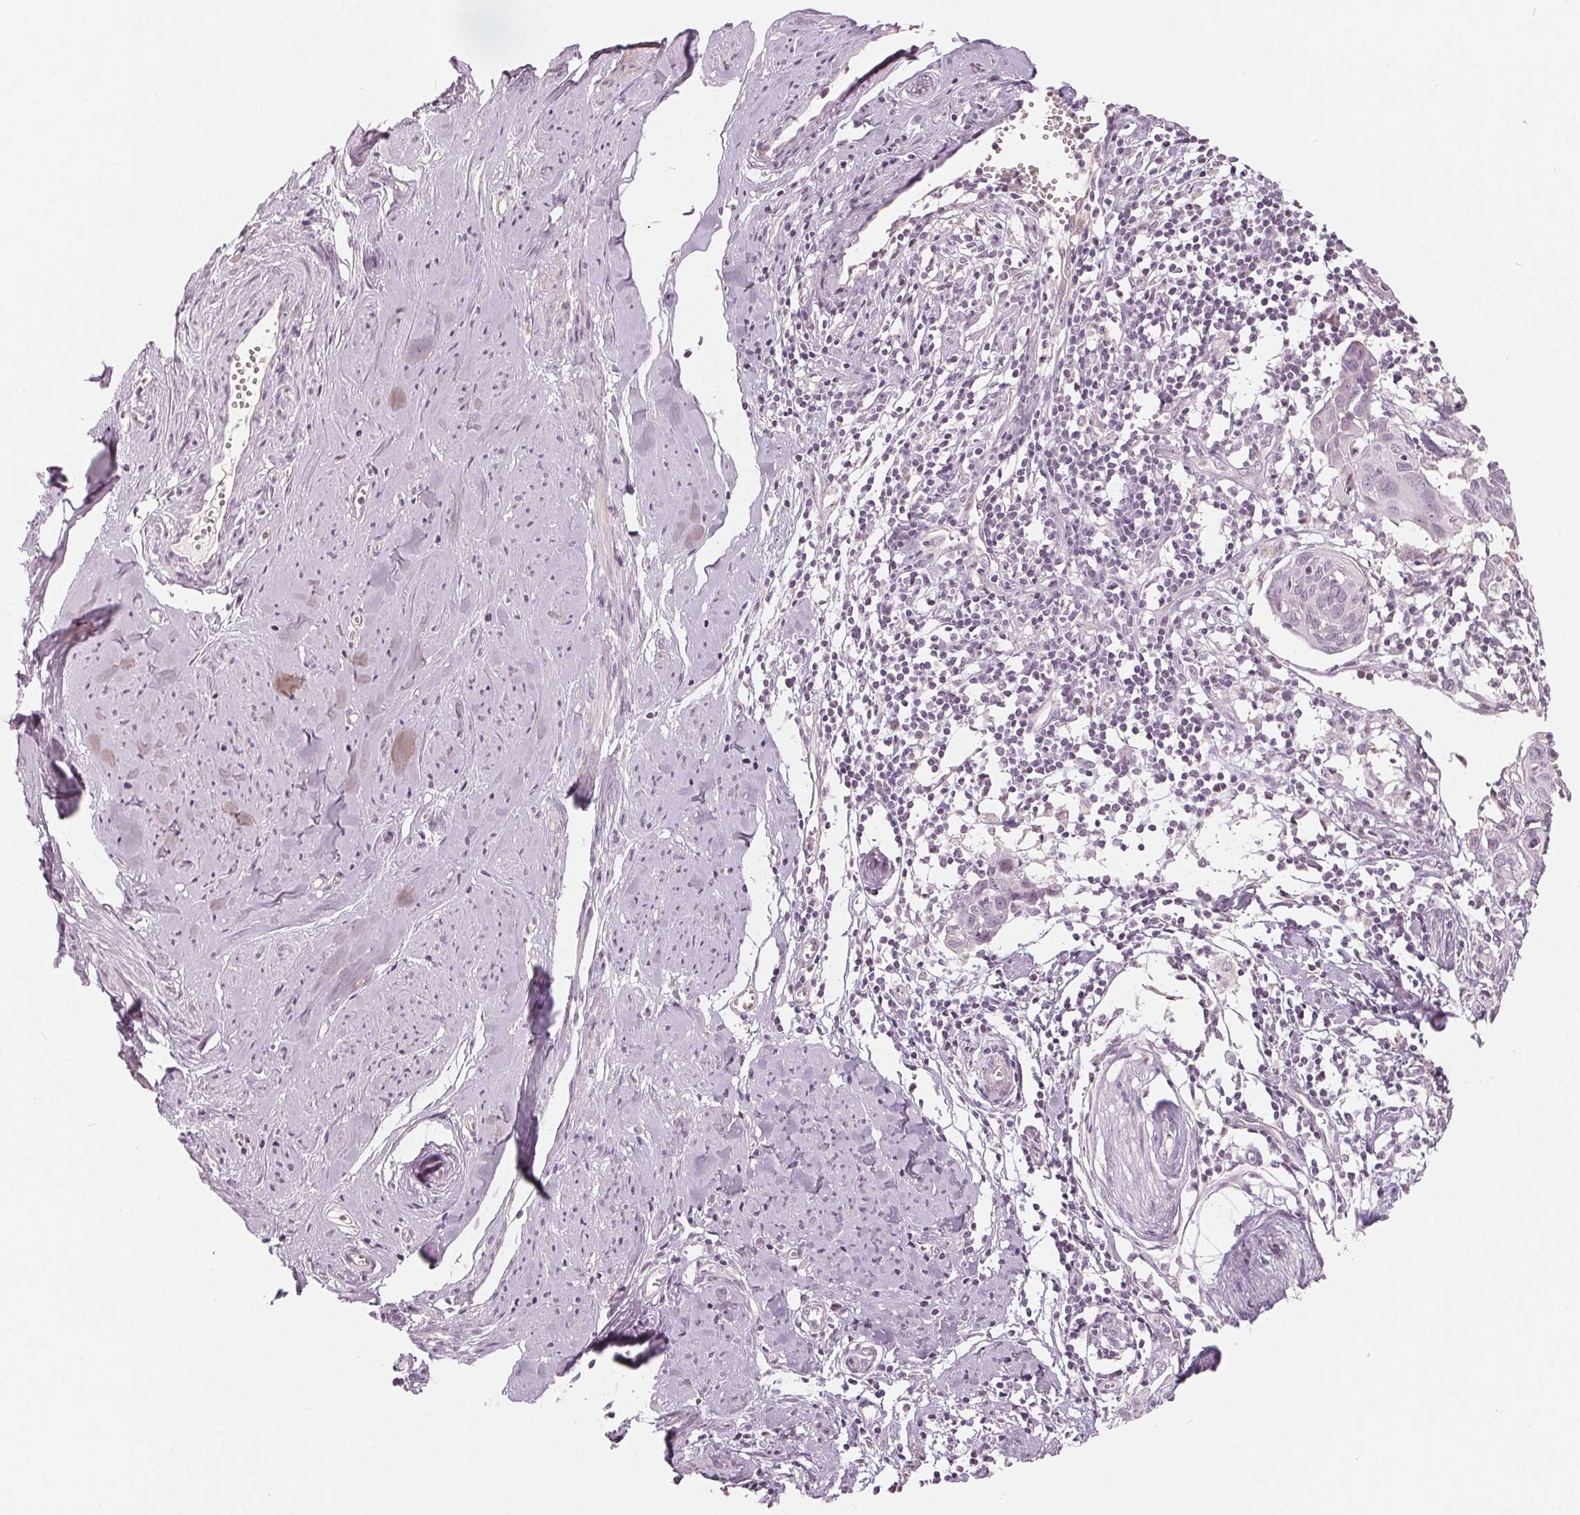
{"staining": {"intensity": "negative", "quantity": "none", "location": "none"}, "tissue": "cervical cancer", "cell_type": "Tumor cells", "image_type": "cancer", "snomed": [{"axis": "morphology", "description": "Squamous cell carcinoma, NOS"}, {"axis": "topography", "description": "Cervix"}], "caption": "Photomicrograph shows no protein positivity in tumor cells of cervical cancer (squamous cell carcinoma) tissue.", "gene": "ZBBX", "patient": {"sex": "female", "age": 62}}